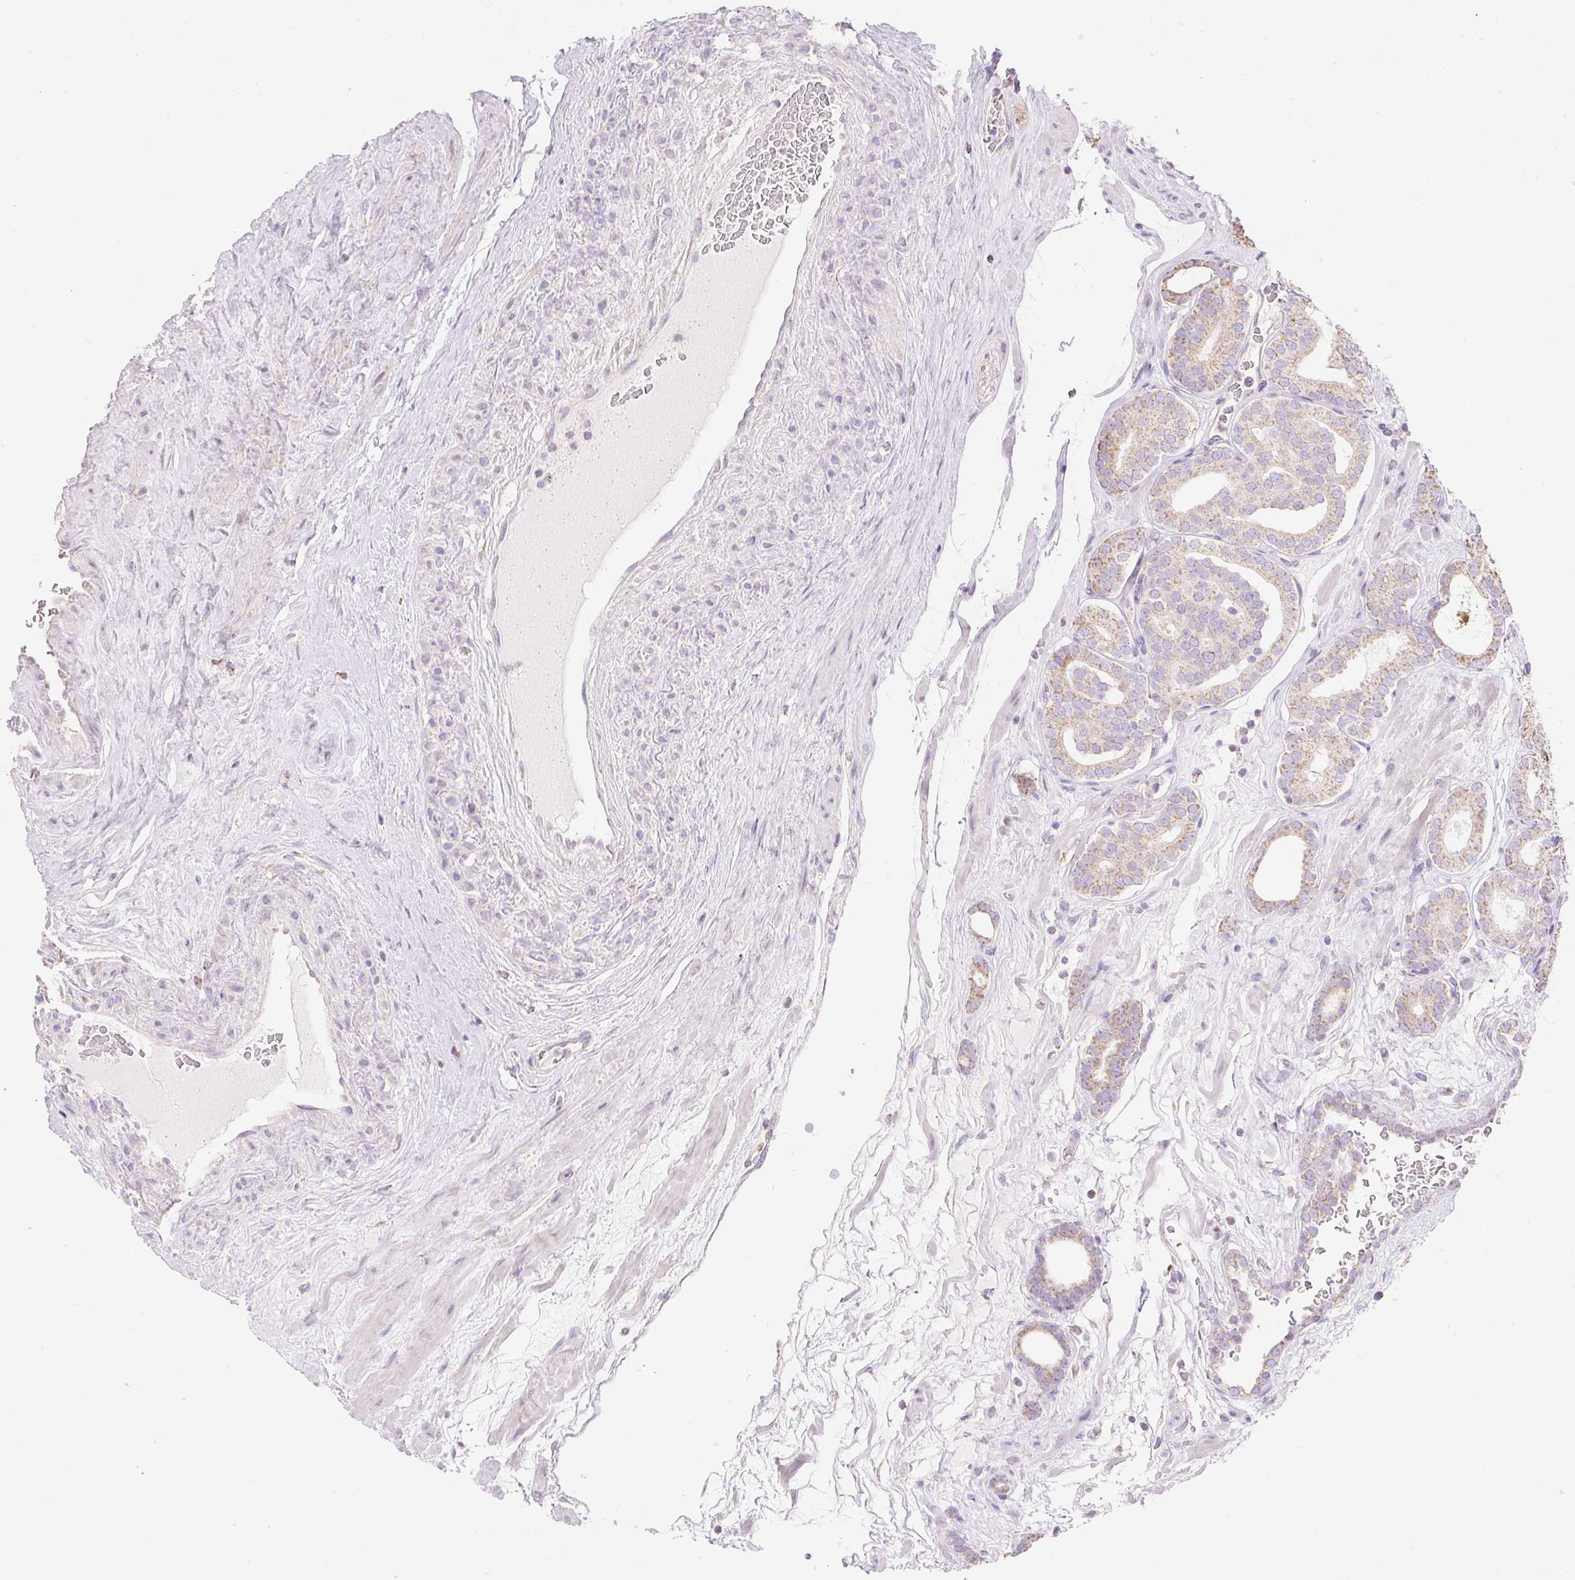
{"staining": {"intensity": "weak", "quantity": ">75%", "location": "cytoplasmic/membranous"}, "tissue": "prostate cancer", "cell_type": "Tumor cells", "image_type": "cancer", "snomed": [{"axis": "morphology", "description": "Adenocarcinoma, High grade"}, {"axis": "topography", "description": "Prostate"}], "caption": "An IHC histopathology image of neoplastic tissue is shown. Protein staining in brown labels weak cytoplasmic/membranous positivity in prostate cancer within tumor cells.", "gene": "DHX35", "patient": {"sex": "male", "age": 66}}